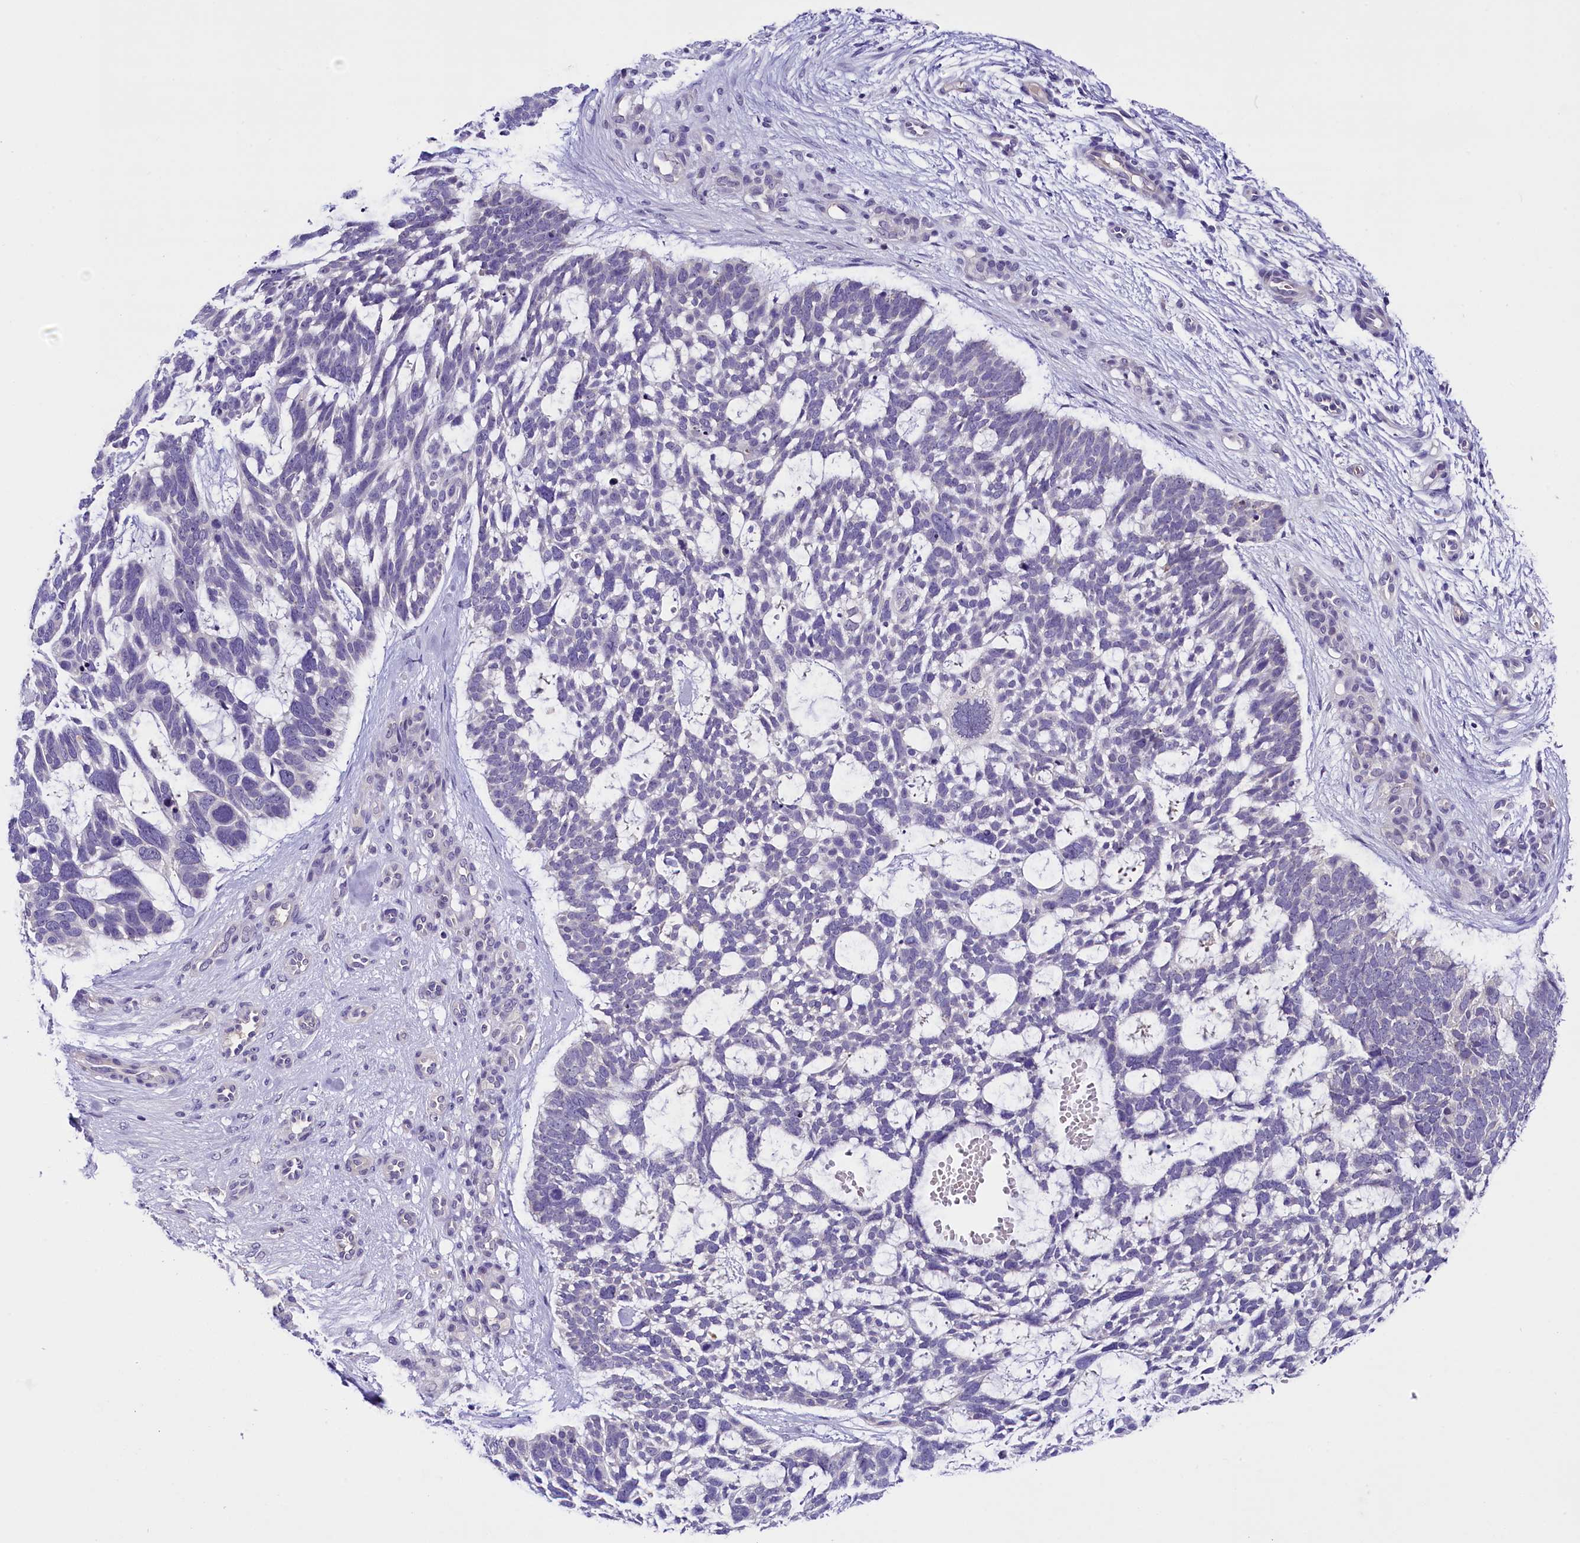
{"staining": {"intensity": "negative", "quantity": "none", "location": "none"}, "tissue": "skin cancer", "cell_type": "Tumor cells", "image_type": "cancer", "snomed": [{"axis": "morphology", "description": "Basal cell carcinoma"}, {"axis": "topography", "description": "Skin"}], "caption": "An immunohistochemistry (IHC) micrograph of skin cancer is shown. There is no staining in tumor cells of skin cancer.", "gene": "IQCN", "patient": {"sex": "male", "age": 88}}